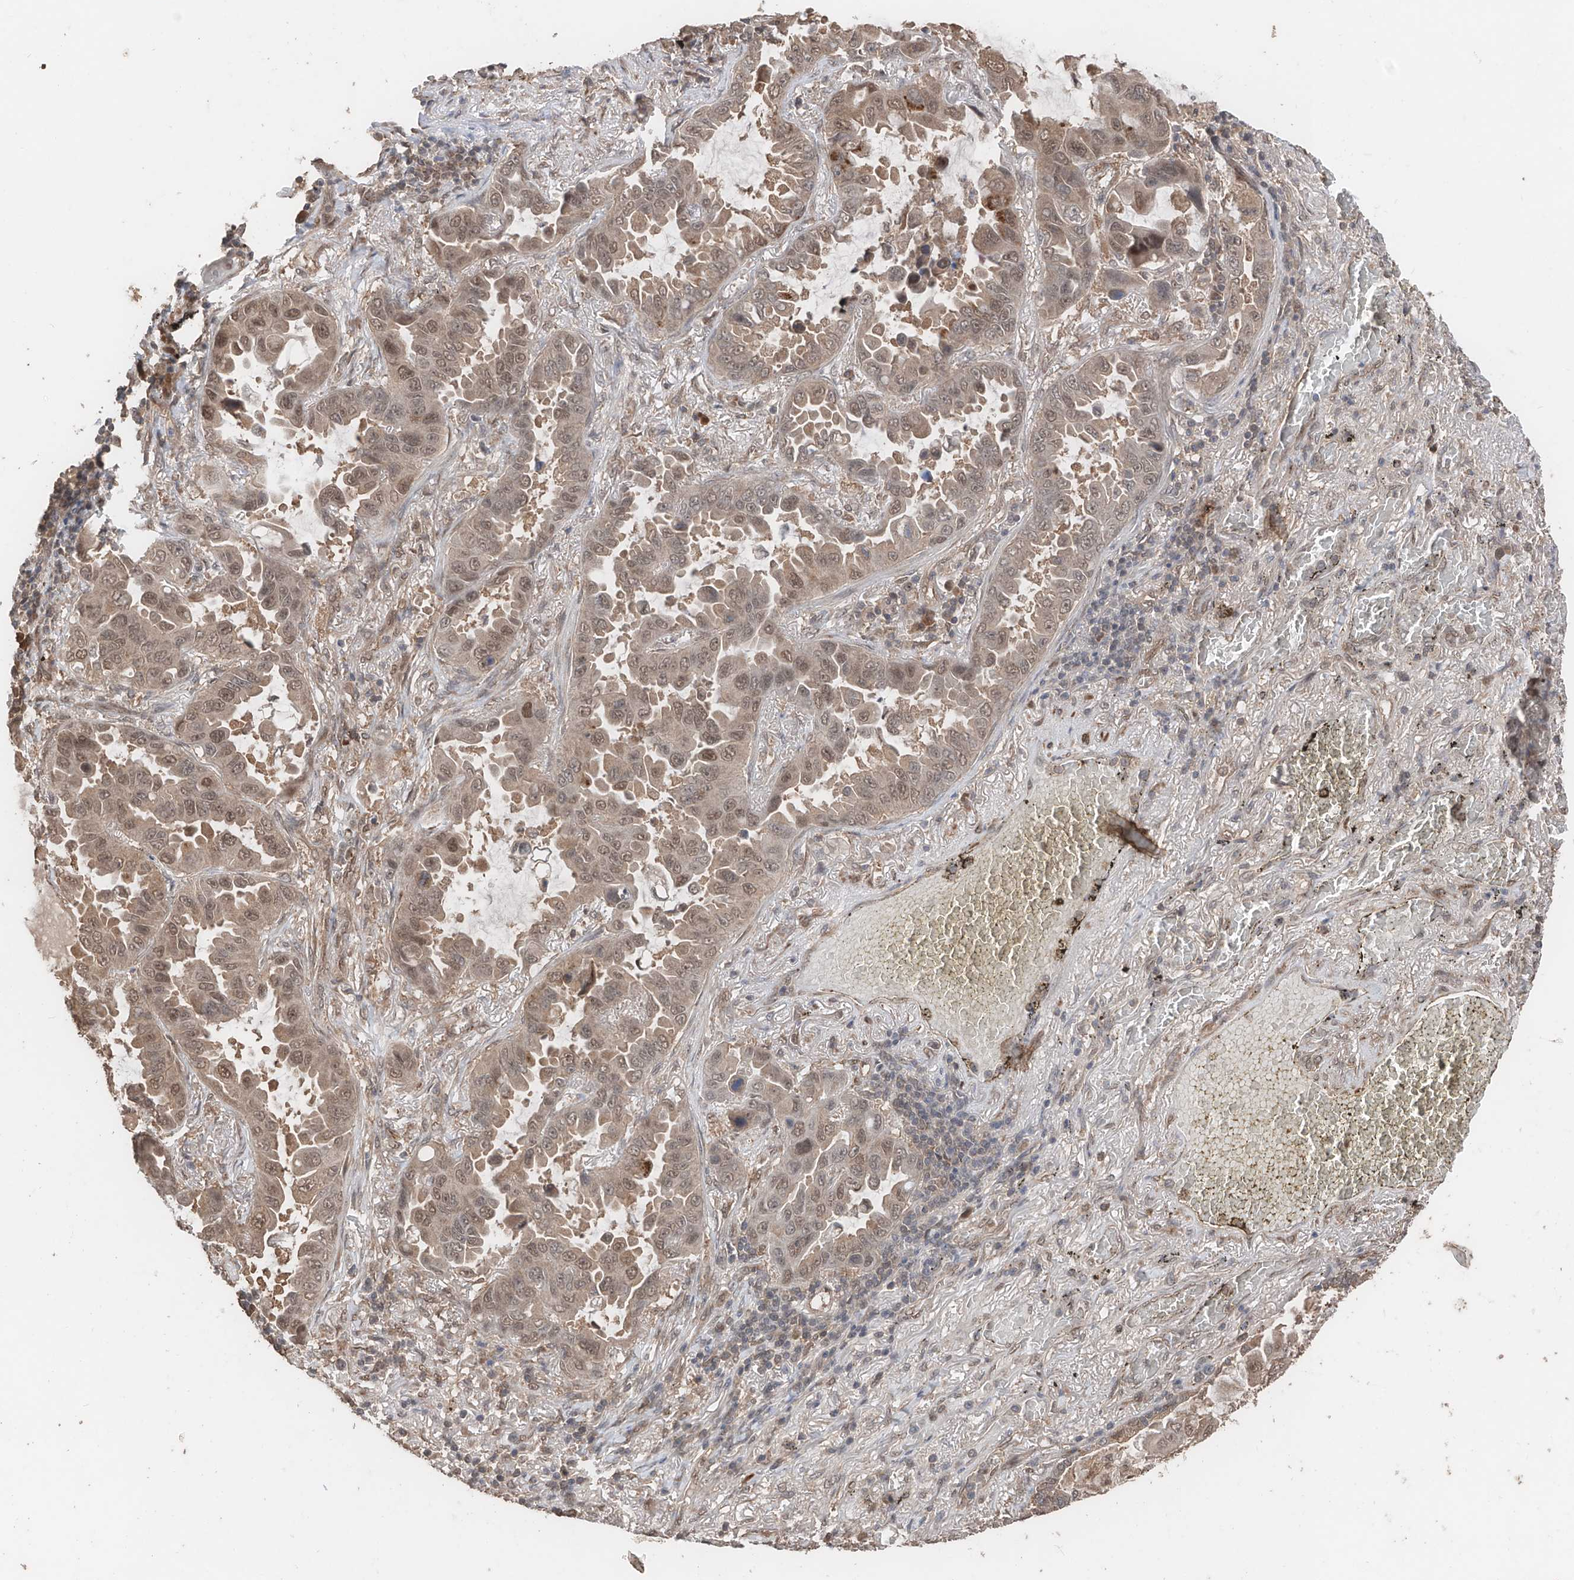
{"staining": {"intensity": "moderate", "quantity": ">75%", "location": "cytoplasmic/membranous,nuclear"}, "tissue": "lung cancer", "cell_type": "Tumor cells", "image_type": "cancer", "snomed": [{"axis": "morphology", "description": "Adenocarcinoma, NOS"}, {"axis": "topography", "description": "Lung"}], "caption": "Protein staining of lung cancer tissue demonstrates moderate cytoplasmic/membranous and nuclear expression in about >75% of tumor cells.", "gene": "FAM135A", "patient": {"sex": "male", "age": 64}}